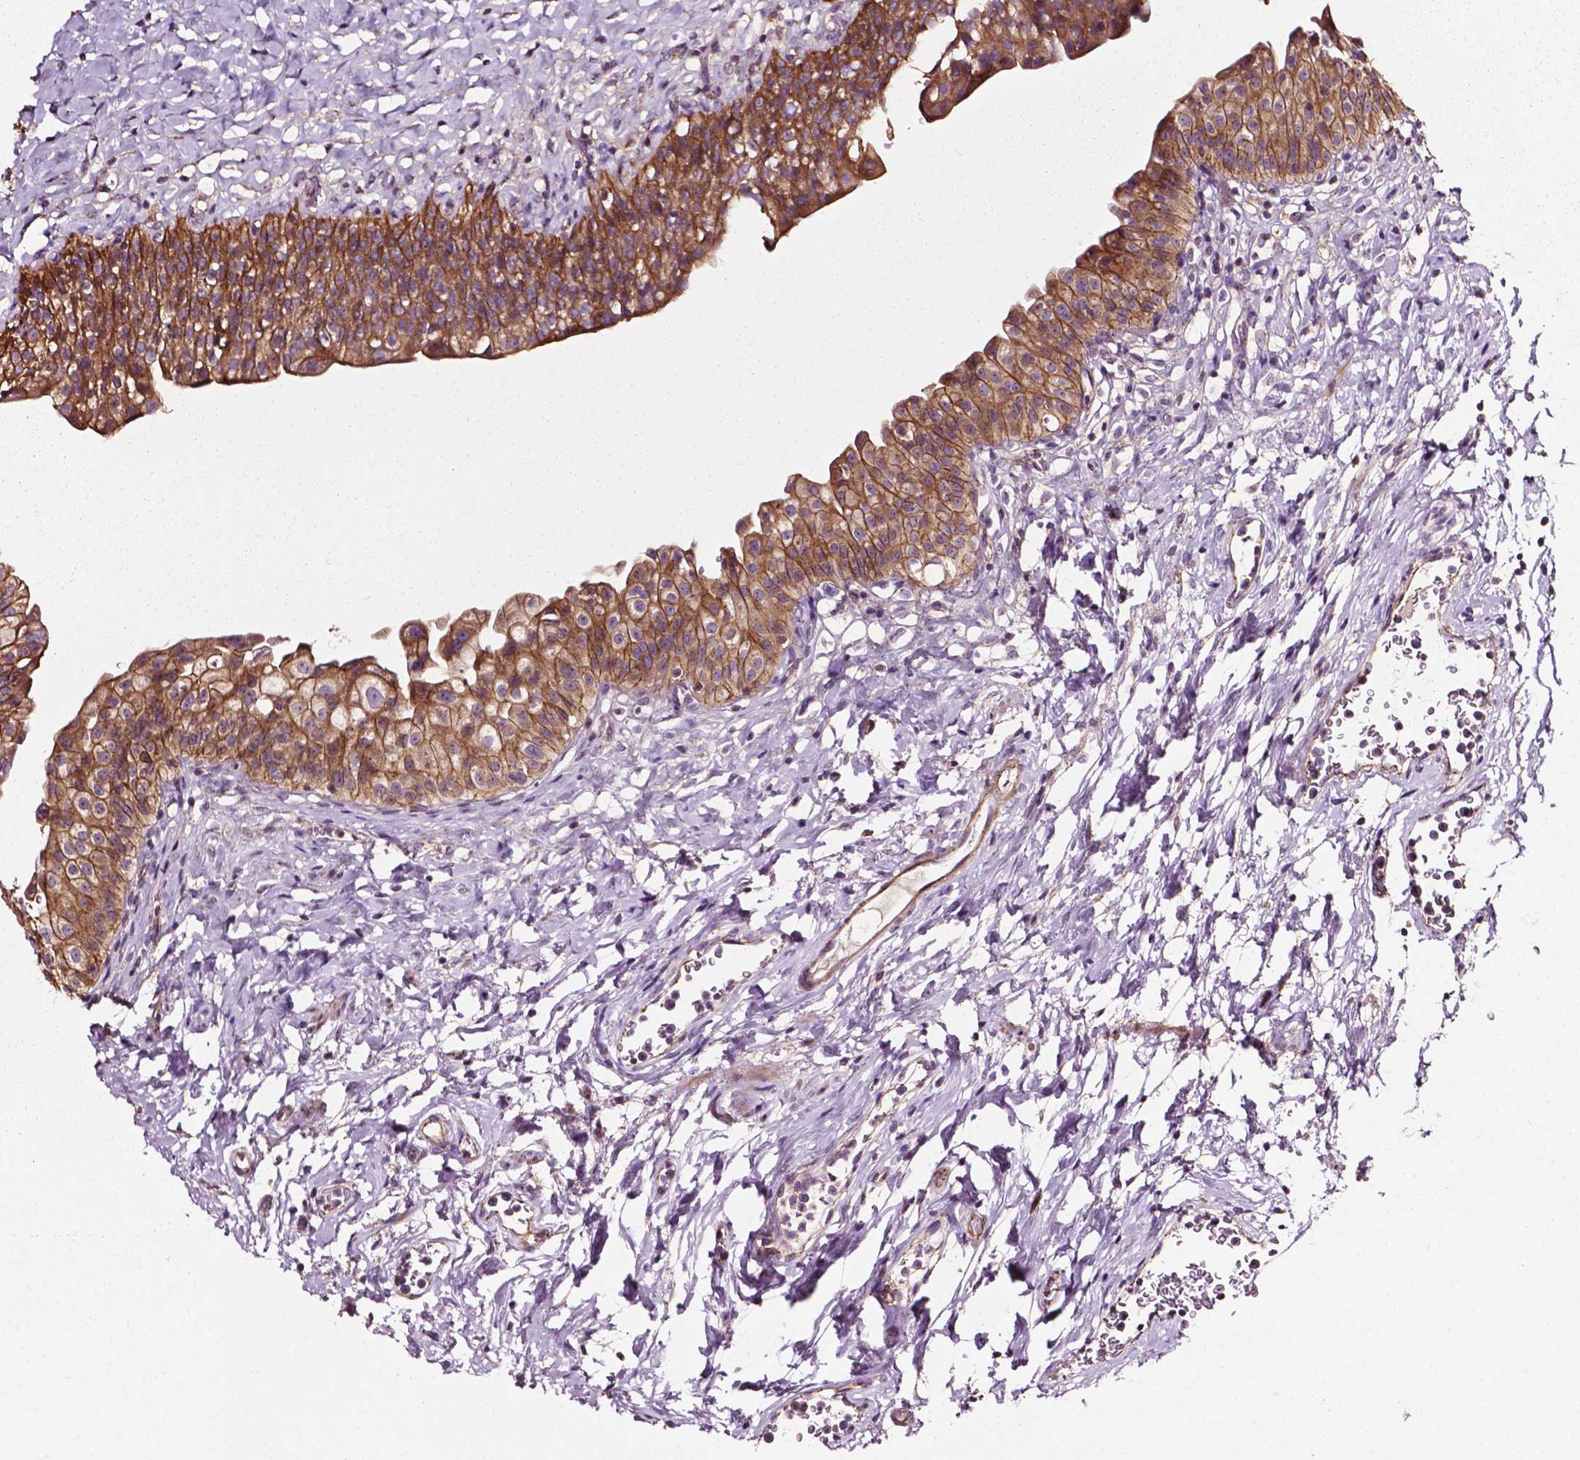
{"staining": {"intensity": "moderate", "quantity": ">75%", "location": "cytoplasmic/membranous"}, "tissue": "urinary bladder", "cell_type": "Urothelial cells", "image_type": "normal", "snomed": [{"axis": "morphology", "description": "Normal tissue, NOS"}, {"axis": "topography", "description": "Urinary bladder"}], "caption": "Immunohistochemistry staining of normal urinary bladder, which exhibits medium levels of moderate cytoplasmic/membranous expression in about >75% of urothelial cells indicating moderate cytoplasmic/membranous protein expression. The staining was performed using DAB (brown) for protein detection and nuclei were counterstained in hematoxylin (blue).", "gene": "ATG16L1", "patient": {"sex": "male", "age": 76}}